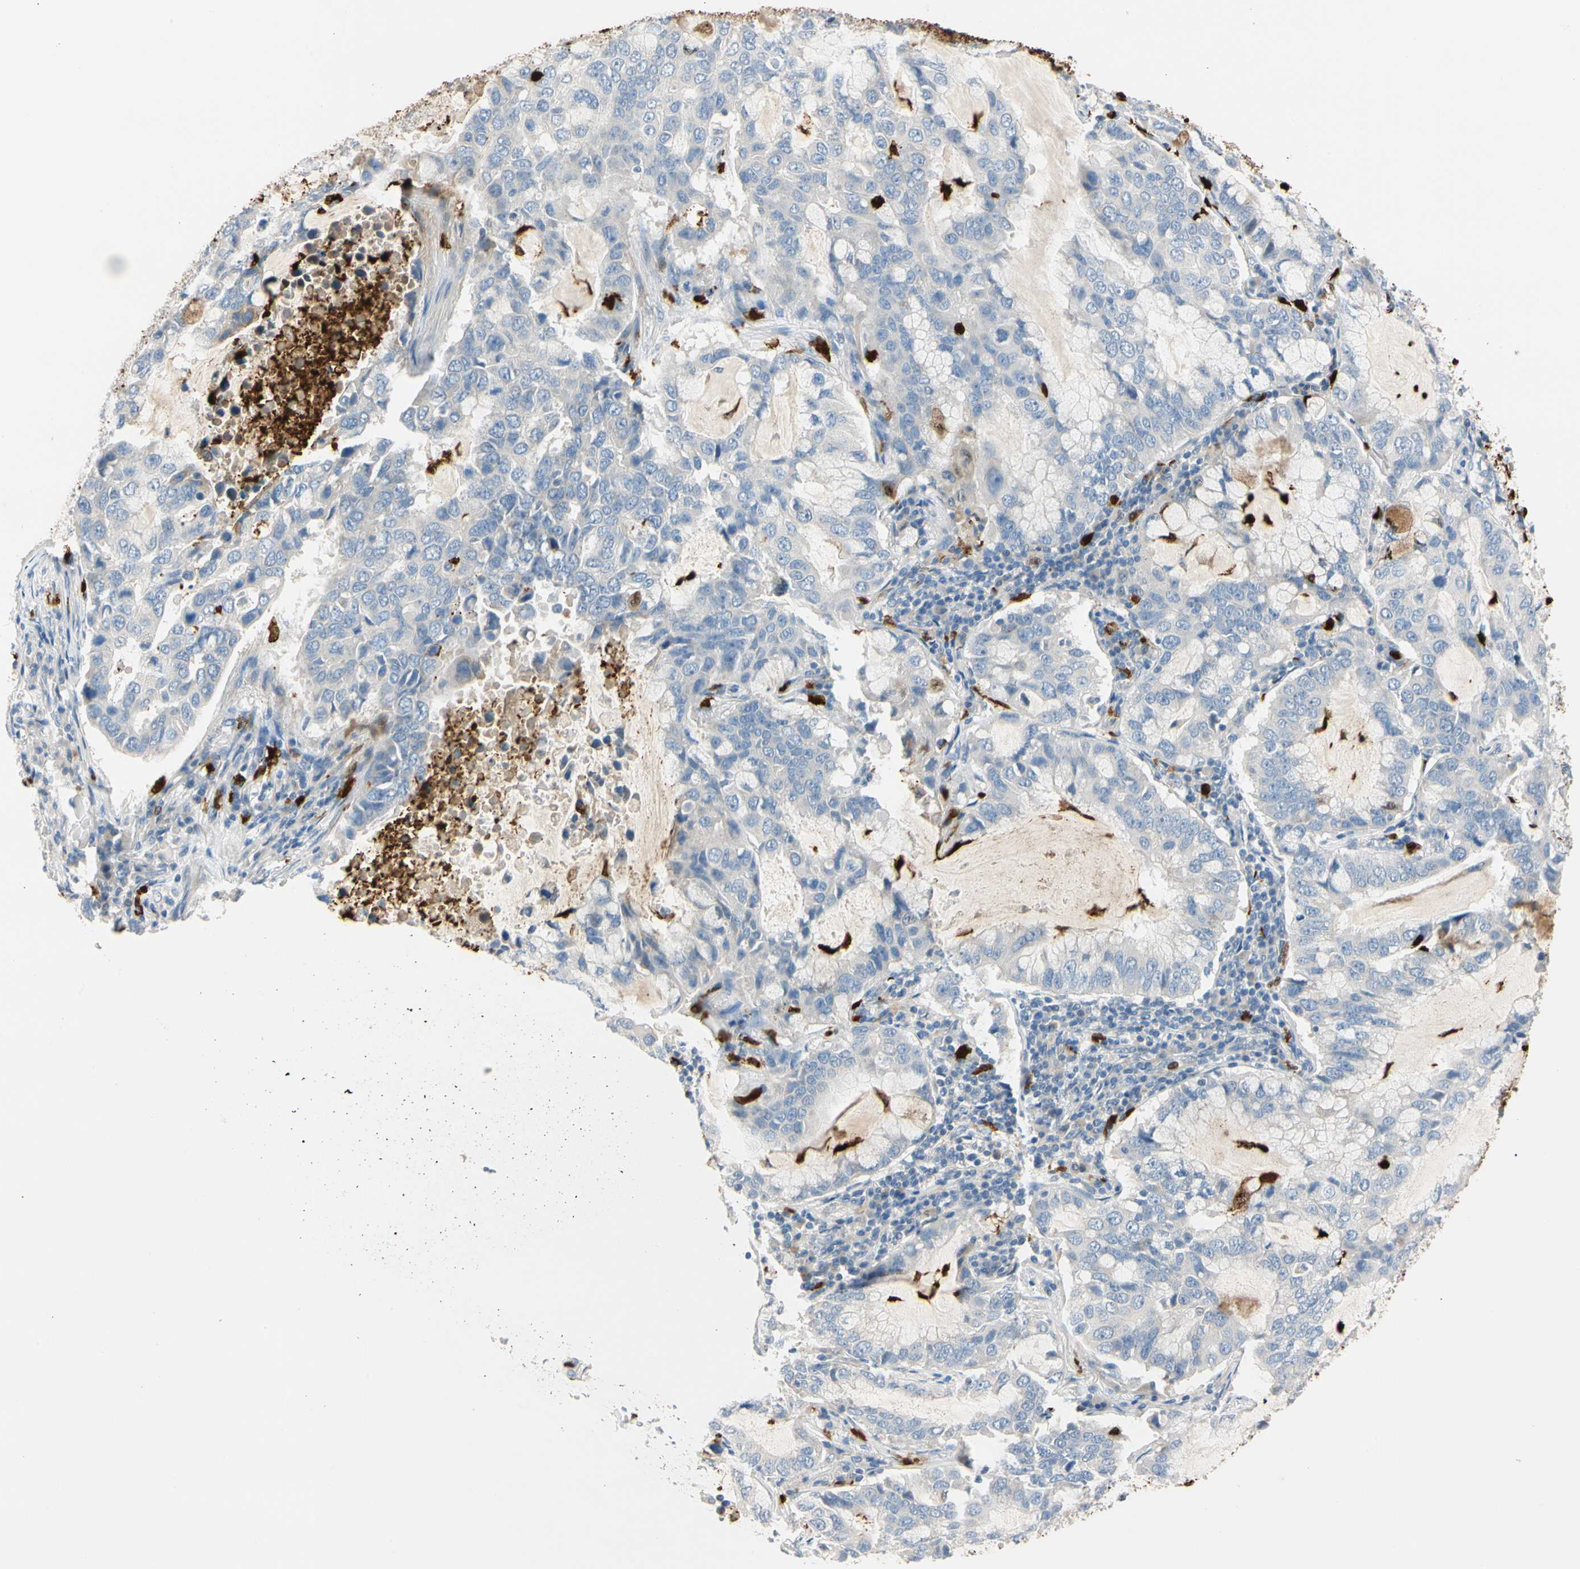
{"staining": {"intensity": "weak", "quantity": "<25%", "location": "cytoplasmic/membranous"}, "tissue": "lung cancer", "cell_type": "Tumor cells", "image_type": "cancer", "snomed": [{"axis": "morphology", "description": "Adenocarcinoma, NOS"}, {"axis": "topography", "description": "Lung"}], "caption": "An IHC image of lung cancer is shown. There is no staining in tumor cells of lung cancer. (DAB IHC, high magnification).", "gene": "TRAF5", "patient": {"sex": "male", "age": 64}}